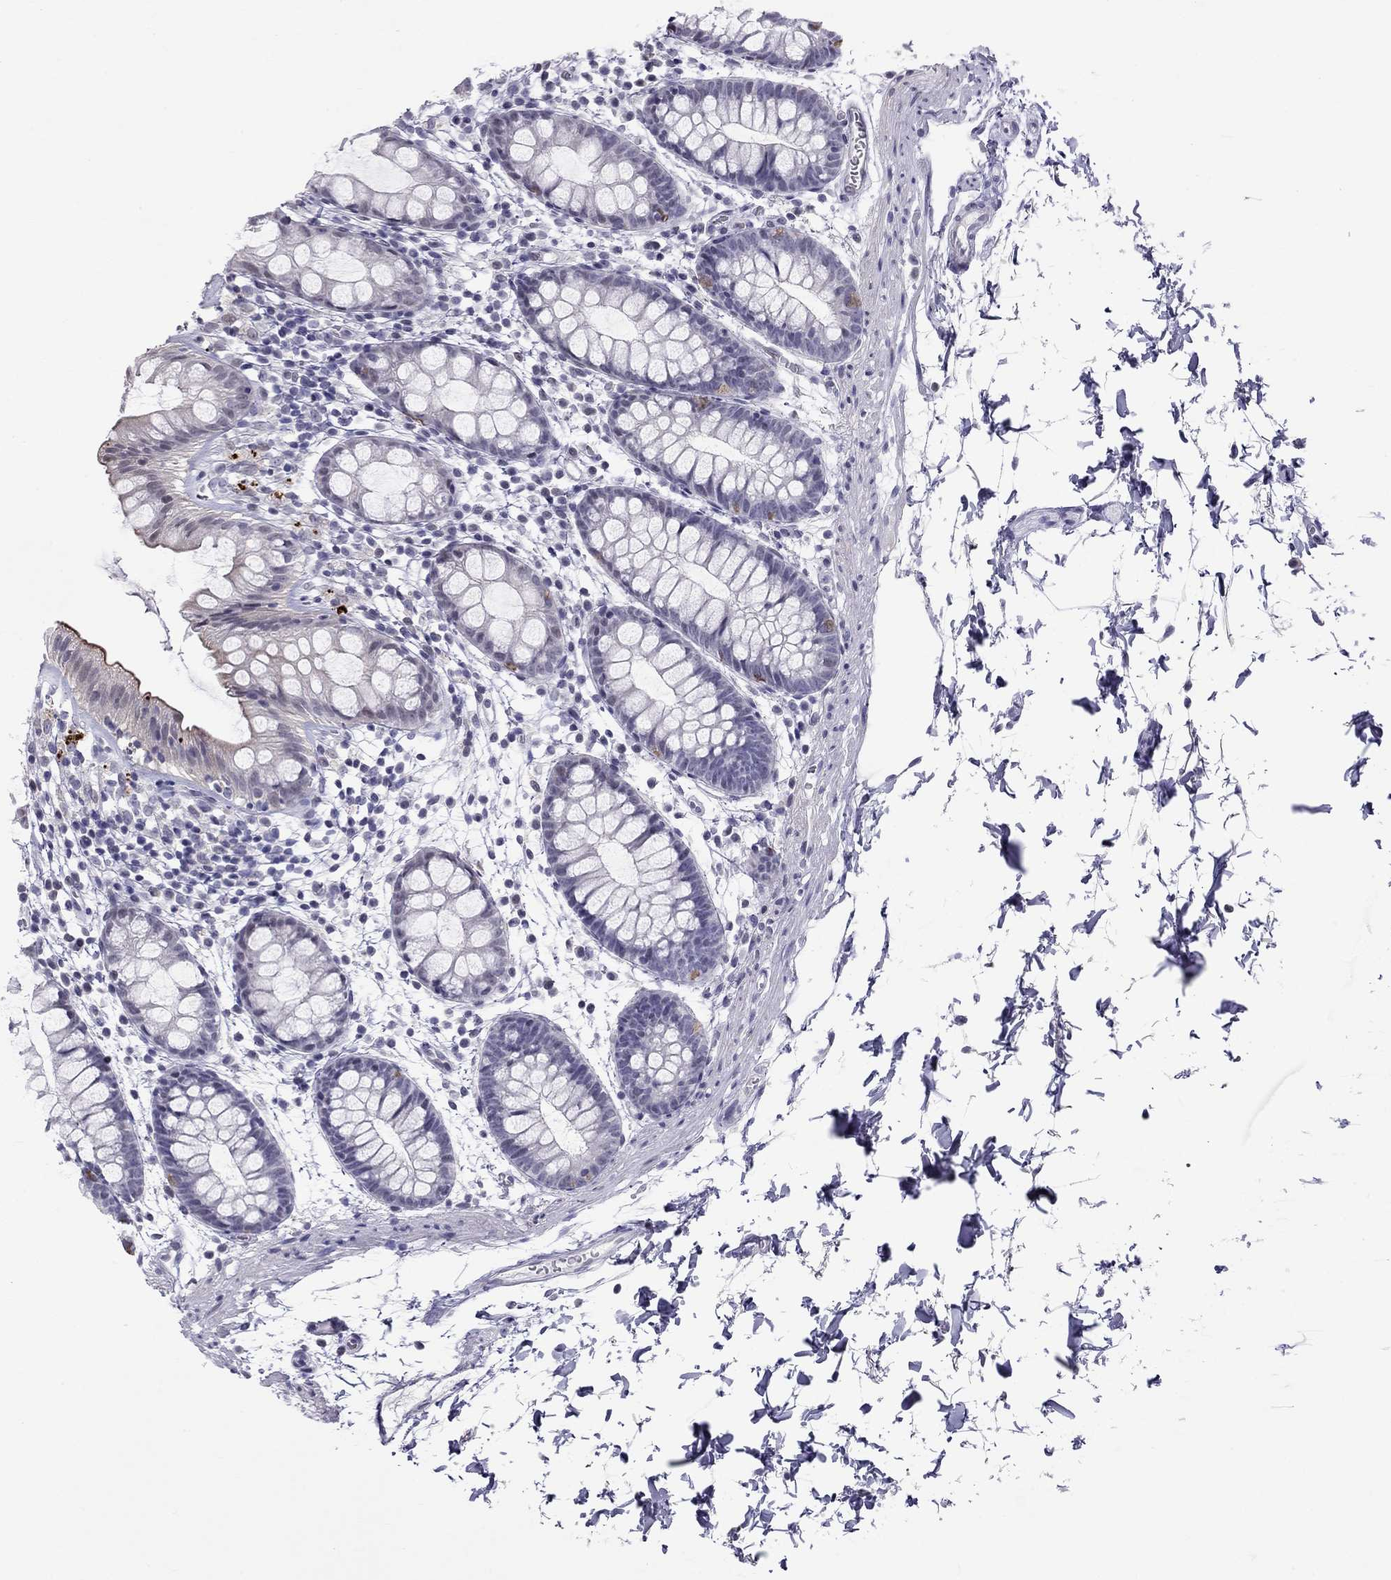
{"staining": {"intensity": "moderate", "quantity": "<25%", "location": "cytoplasmic/membranous"}, "tissue": "rectum", "cell_type": "Glandular cells", "image_type": "normal", "snomed": [{"axis": "morphology", "description": "Normal tissue, NOS"}, {"axis": "topography", "description": "Rectum"}], "caption": "Moderate cytoplasmic/membranous positivity for a protein is seen in about <25% of glandular cells of normal rectum using immunohistochemistry.", "gene": "MUC15", "patient": {"sex": "male", "age": 57}}